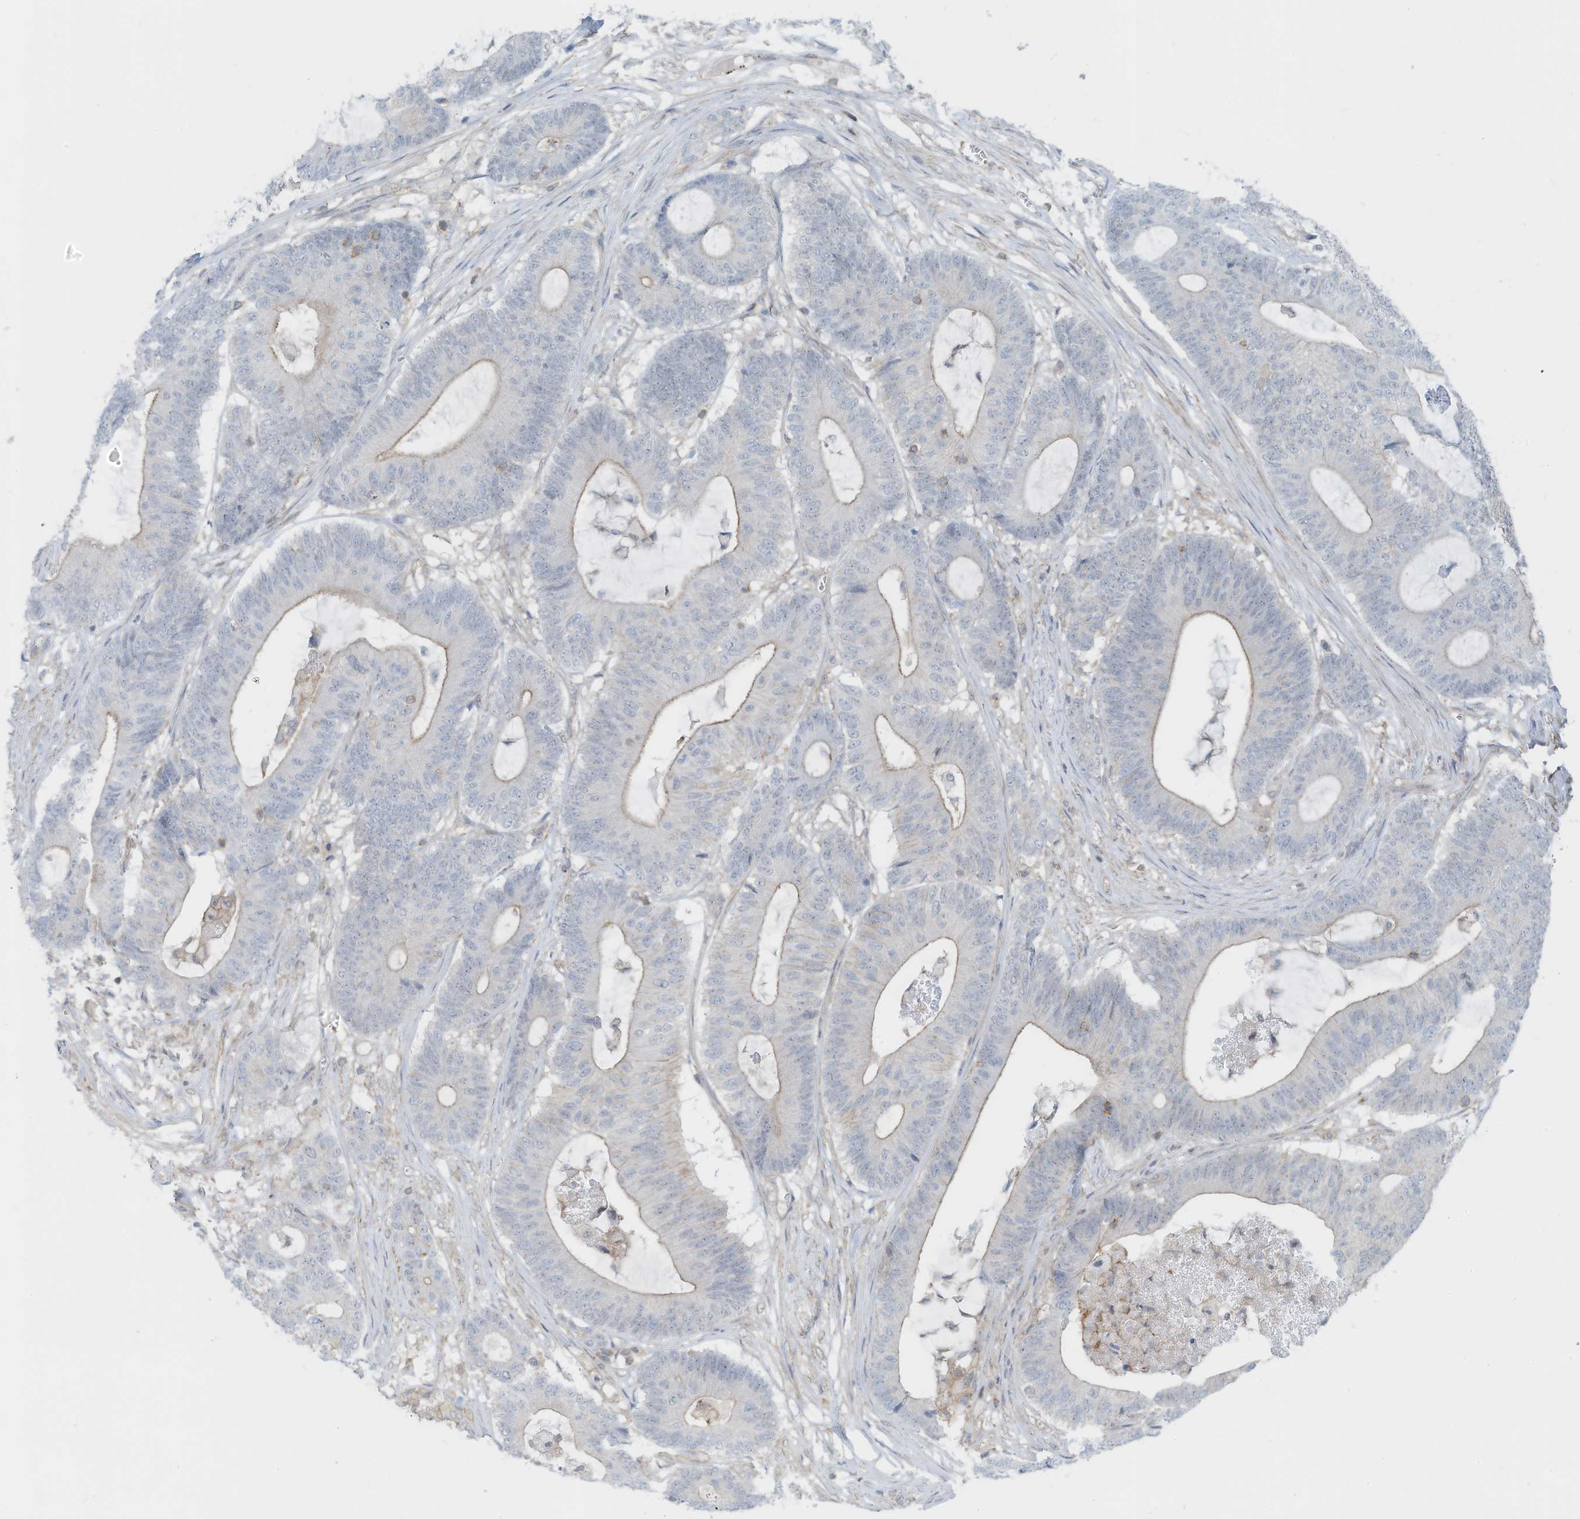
{"staining": {"intensity": "moderate", "quantity": "<25%", "location": "cytoplasmic/membranous"}, "tissue": "colorectal cancer", "cell_type": "Tumor cells", "image_type": "cancer", "snomed": [{"axis": "morphology", "description": "Adenocarcinoma, NOS"}, {"axis": "topography", "description": "Colon"}], "caption": "Immunohistochemical staining of human colorectal cancer exhibits low levels of moderate cytoplasmic/membranous expression in about <25% of tumor cells.", "gene": "ZNF846", "patient": {"sex": "female", "age": 84}}